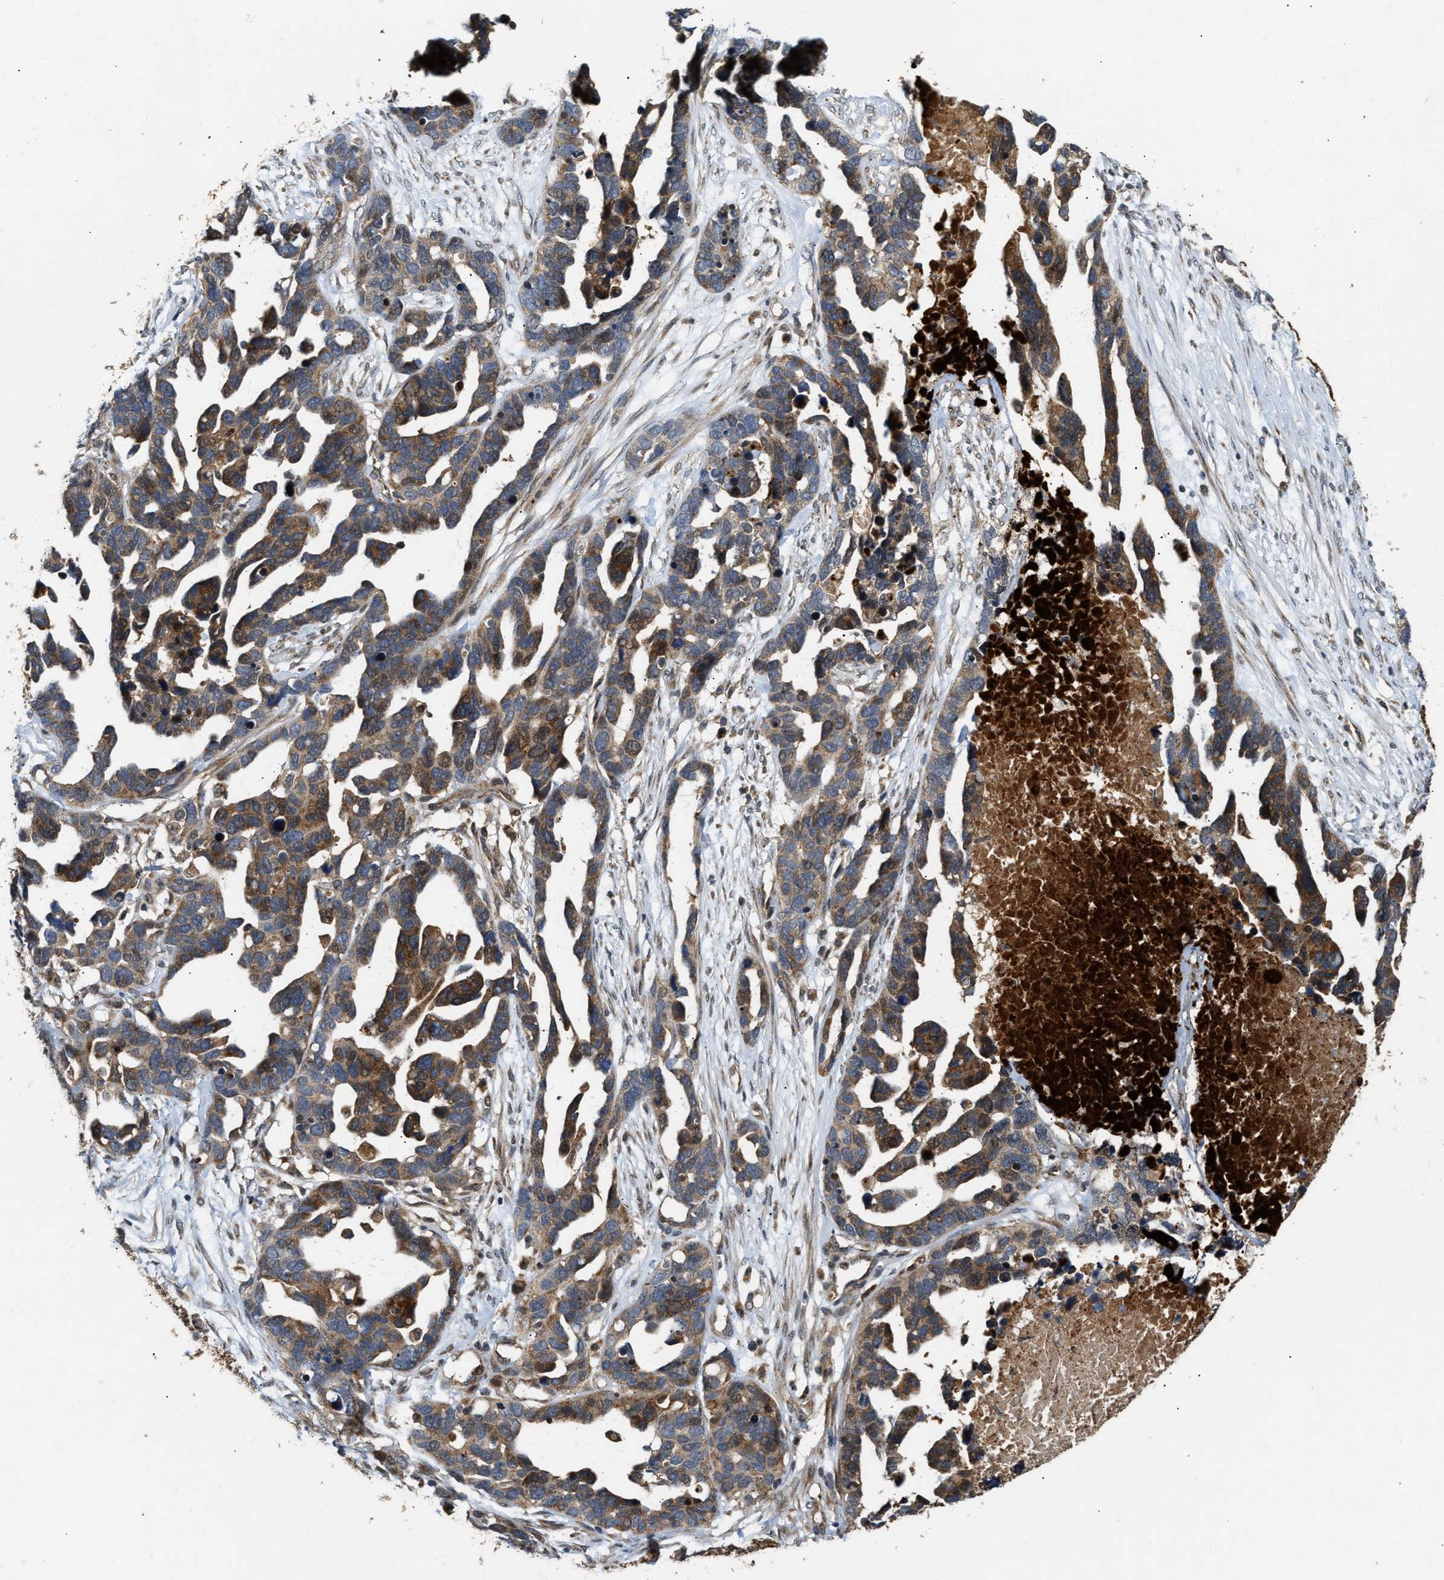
{"staining": {"intensity": "moderate", "quantity": "25%-75%", "location": "cytoplasmic/membranous"}, "tissue": "ovarian cancer", "cell_type": "Tumor cells", "image_type": "cancer", "snomed": [{"axis": "morphology", "description": "Cystadenocarcinoma, serous, NOS"}, {"axis": "topography", "description": "Ovary"}], "caption": "Tumor cells demonstrate medium levels of moderate cytoplasmic/membranous expression in approximately 25%-75% of cells in human ovarian cancer.", "gene": "EXTL2", "patient": {"sex": "female", "age": 54}}